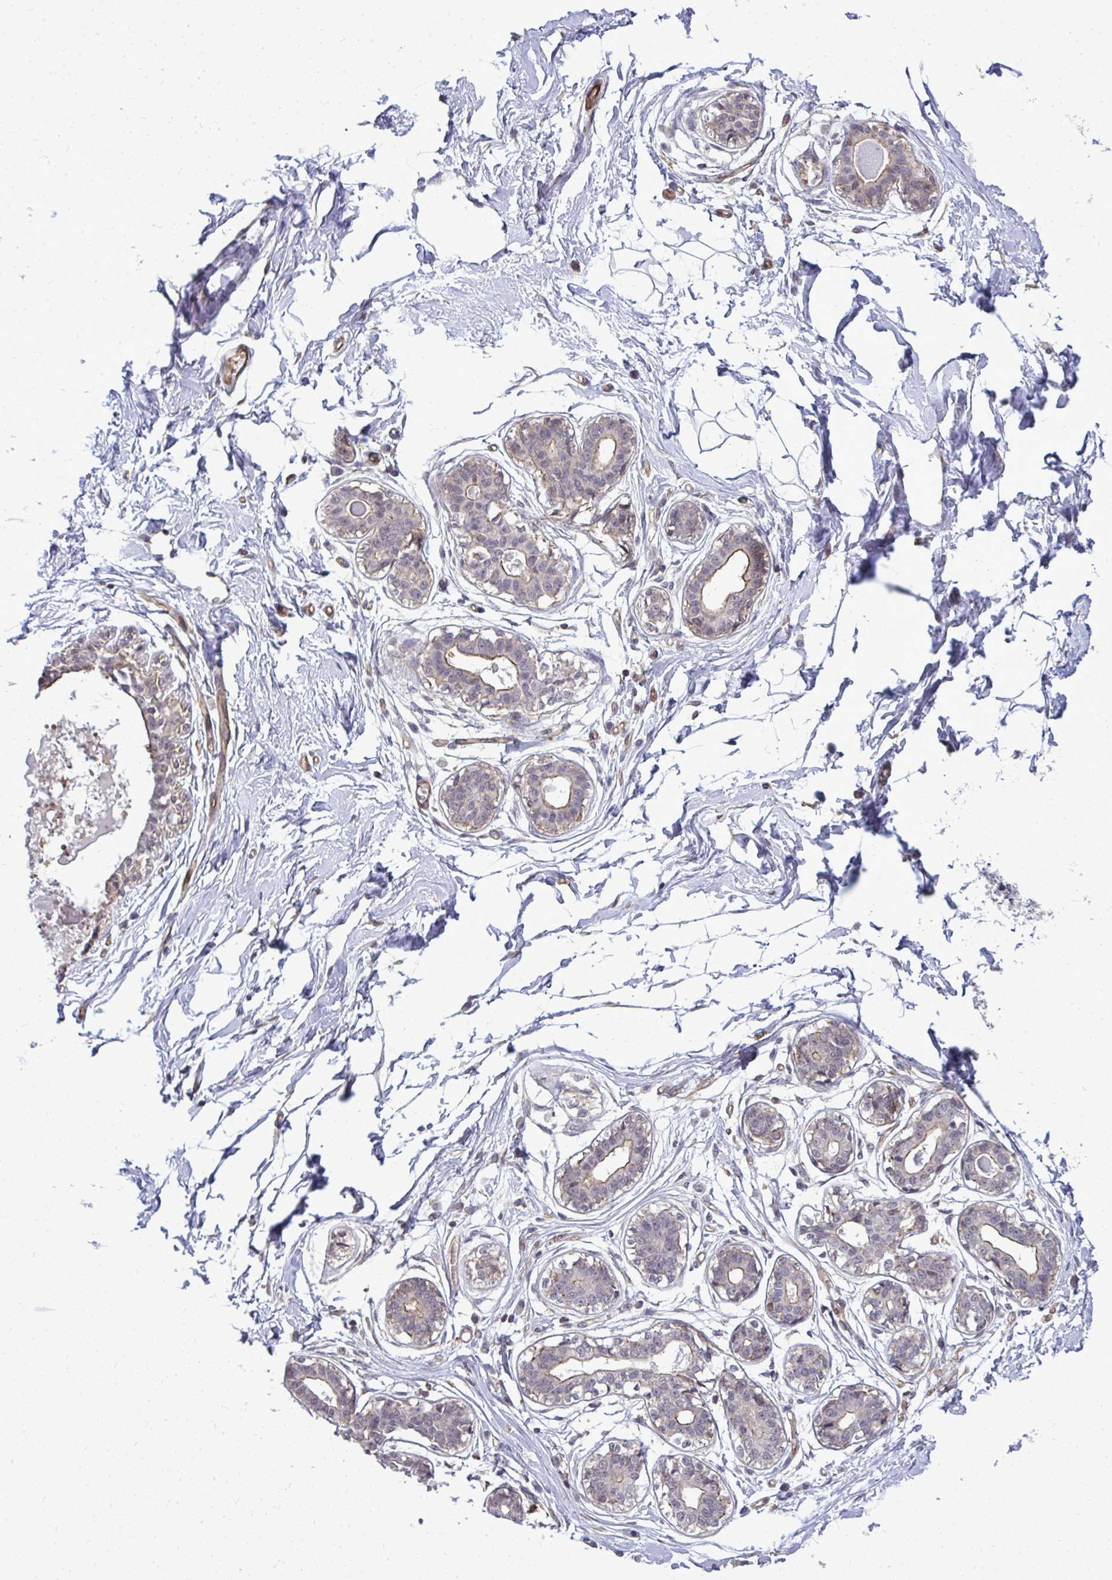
{"staining": {"intensity": "negative", "quantity": "none", "location": "none"}, "tissue": "breast", "cell_type": "Adipocytes", "image_type": "normal", "snomed": [{"axis": "morphology", "description": "Normal tissue, NOS"}, {"axis": "topography", "description": "Breast"}], "caption": "Adipocytes show no significant expression in unremarkable breast.", "gene": "FUT10", "patient": {"sex": "female", "age": 45}}